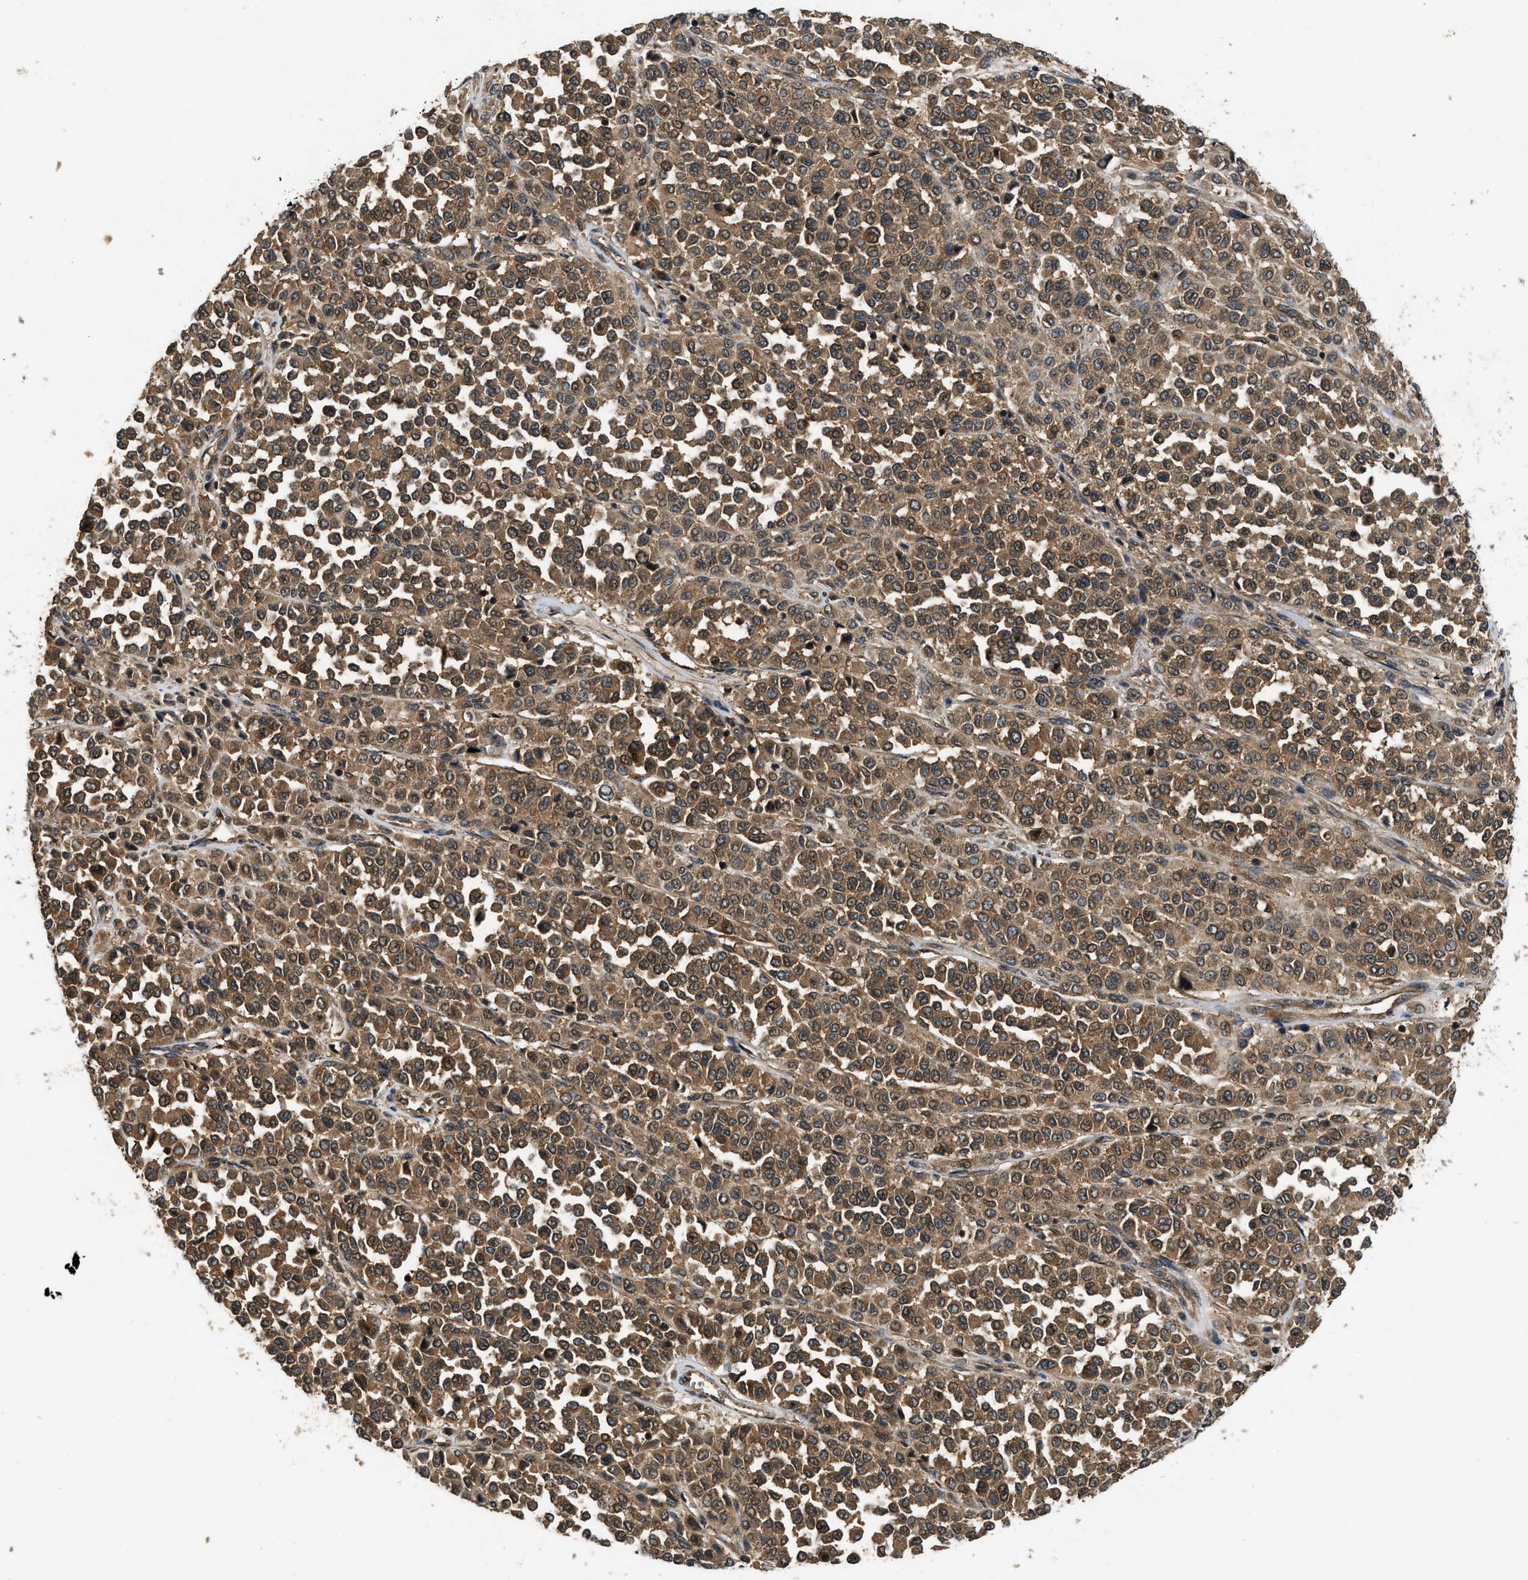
{"staining": {"intensity": "moderate", "quantity": ">75%", "location": "cytoplasmic/membranous"}, "tissue": "melanoma", "cell_type": "Tumor cells", "image_type": "cancer", "snomed": [{"axis": "morphology", "description": "Malignant melanoma, Metastatic site"}, {"axis": "topography", "description": "Pancreas"}], "caption": "DAB (3,3'-diaminobenzidine) immunohistochemical staining of melanoma reveals moderate cytoplasmic/membranous protein expression in about >75% of tumor cells.", "gene": "RPS6KB1", "patient": {"sex": "female", "age": 30}}